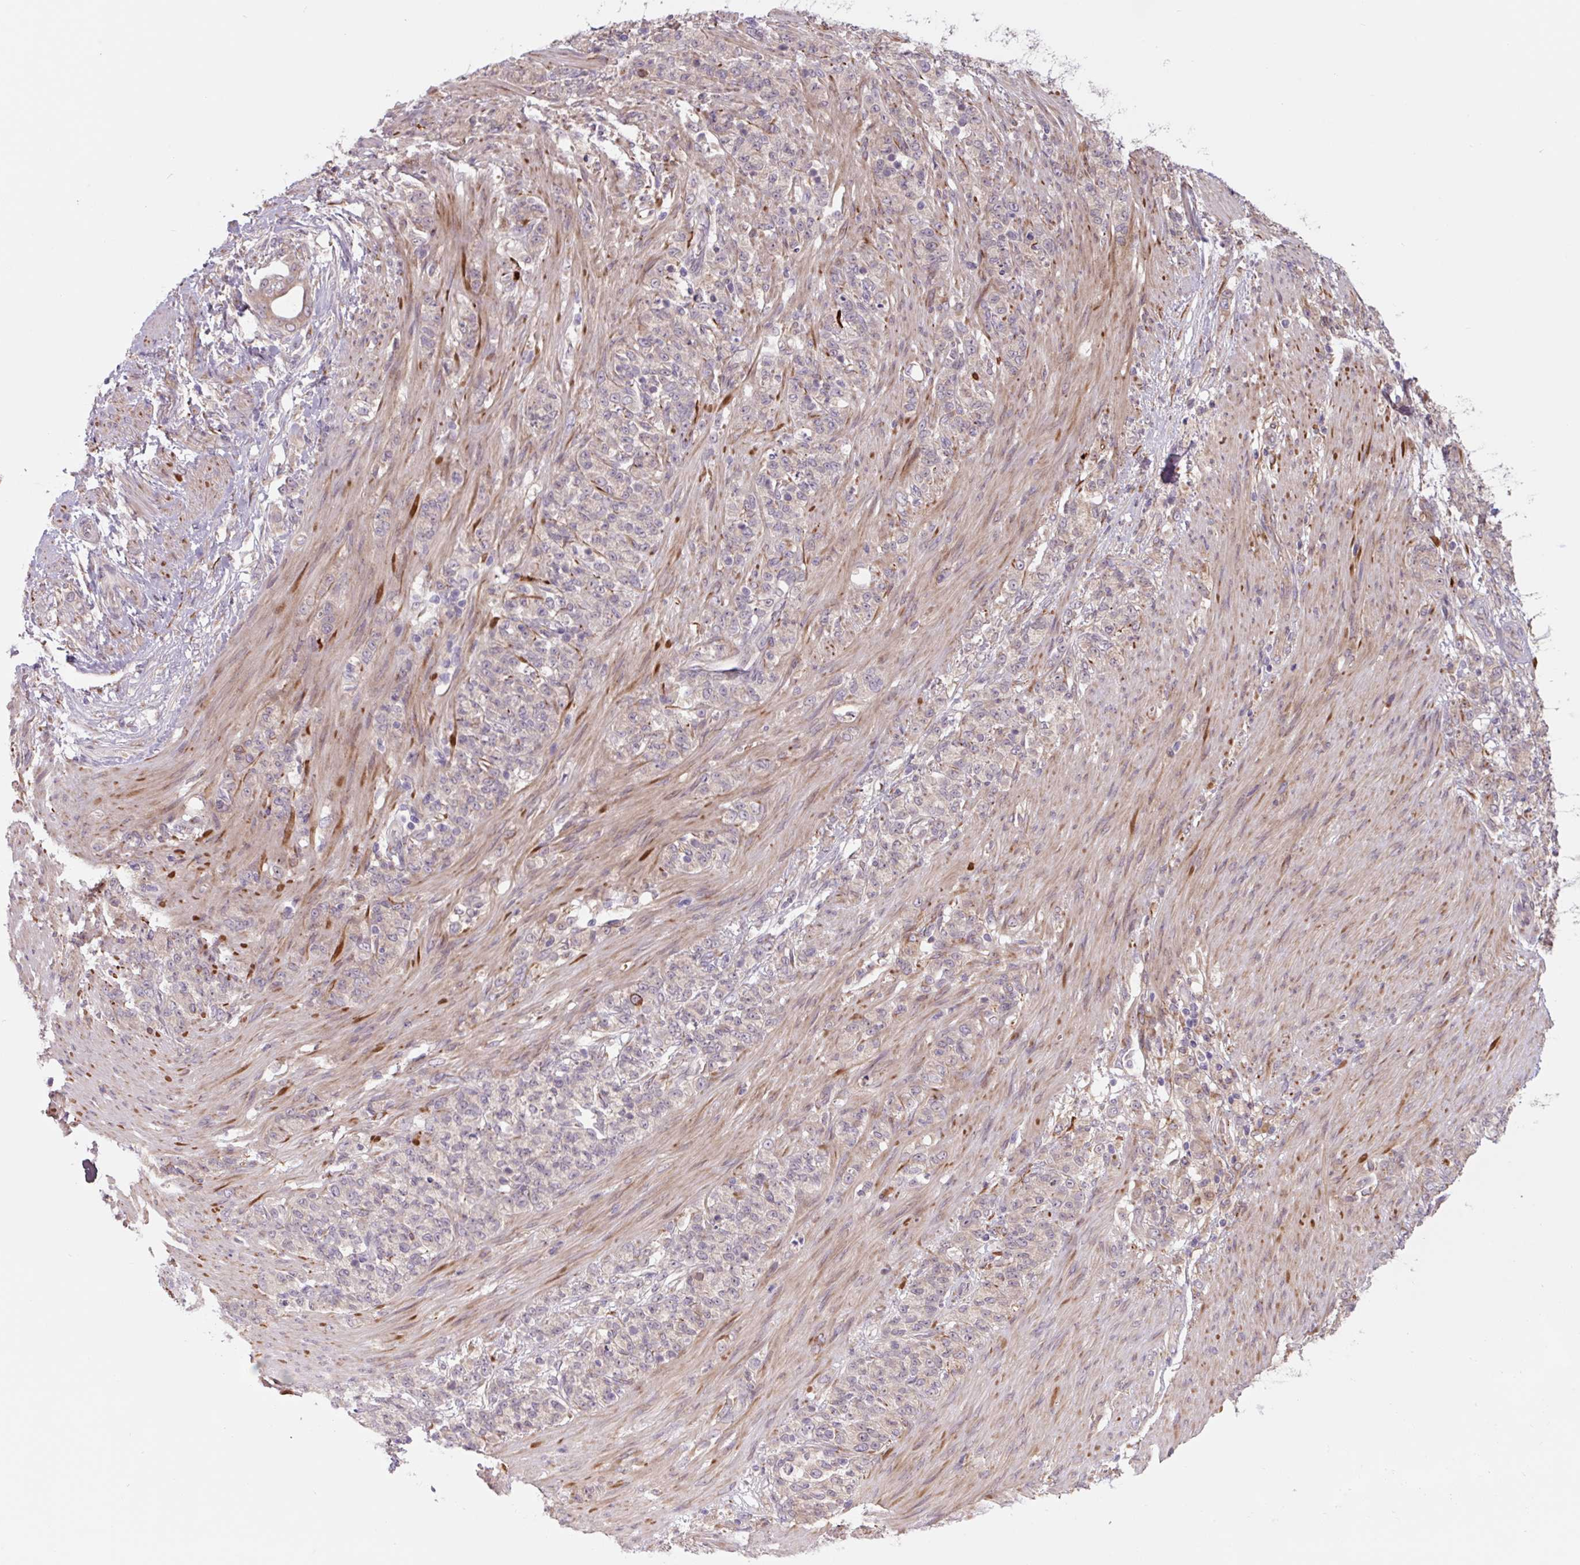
{"staining": {"intensity": "weak", "quantity": "<25%", "location": "cytoplasmic/membranous"}, "tissue": "stomach cancer", "cell_type": "Tumor cells", "image_type": "cancer", "snomed": [{"axis": "morphology", "description": "Adenocarcinoma, NOS"}, {"axis": "topography", "description": "Stomach"}], "caption": "An immunohistochemistry image of adenocarcinoma (stomach) is shown. There is no staining in tumor cells of adenocarcinoma (stomach). (Immunohistochemistry, brightfield microscopy, high magnification).", "gene": "PLA2G4A", "patient": {"sex": "female", "age": 79}}